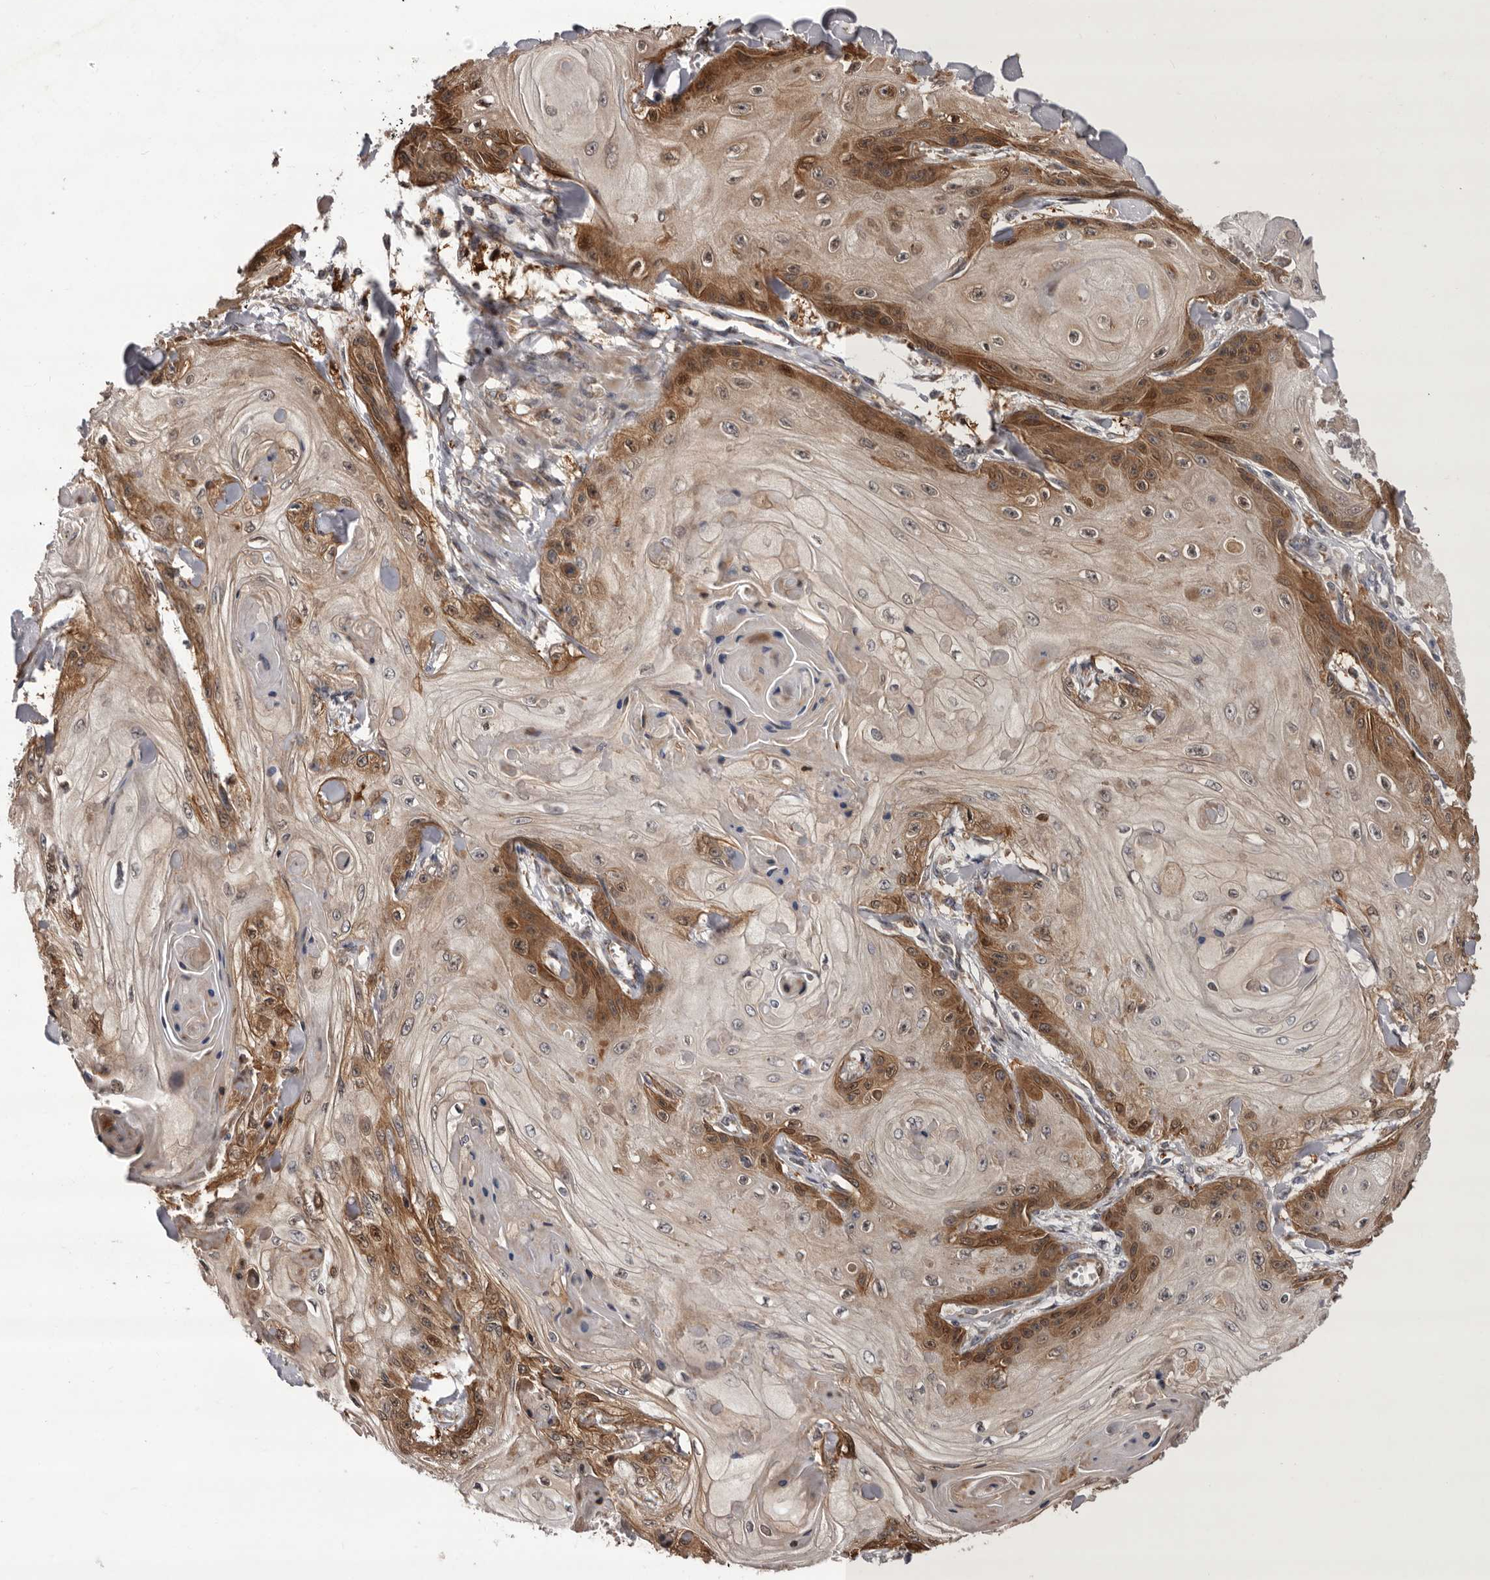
{"staining": {"intensity": "moderate", "quantity": "25%-75%", "location": "cytoplasmic/membranous"}, "tissue": "skin cancer", "cell_type": "Tumor cells", "image_type": "cancer", "snomed": [{"axis": "morphology", "description": "Squamous cell carcinoma, NOS"}, {"axis": "topography", "description": "Skin"}], "caption": "DAB immunohistochemical staining of skin cancer exhibits moderate cytoplasmic/membranous protein expression in about 25%-75% of tumor cells. (DAB IHC with brightfield microscopy, high magnification).", "gene": "GADD45B", "patient": {"sex": "male", "age": 74}}